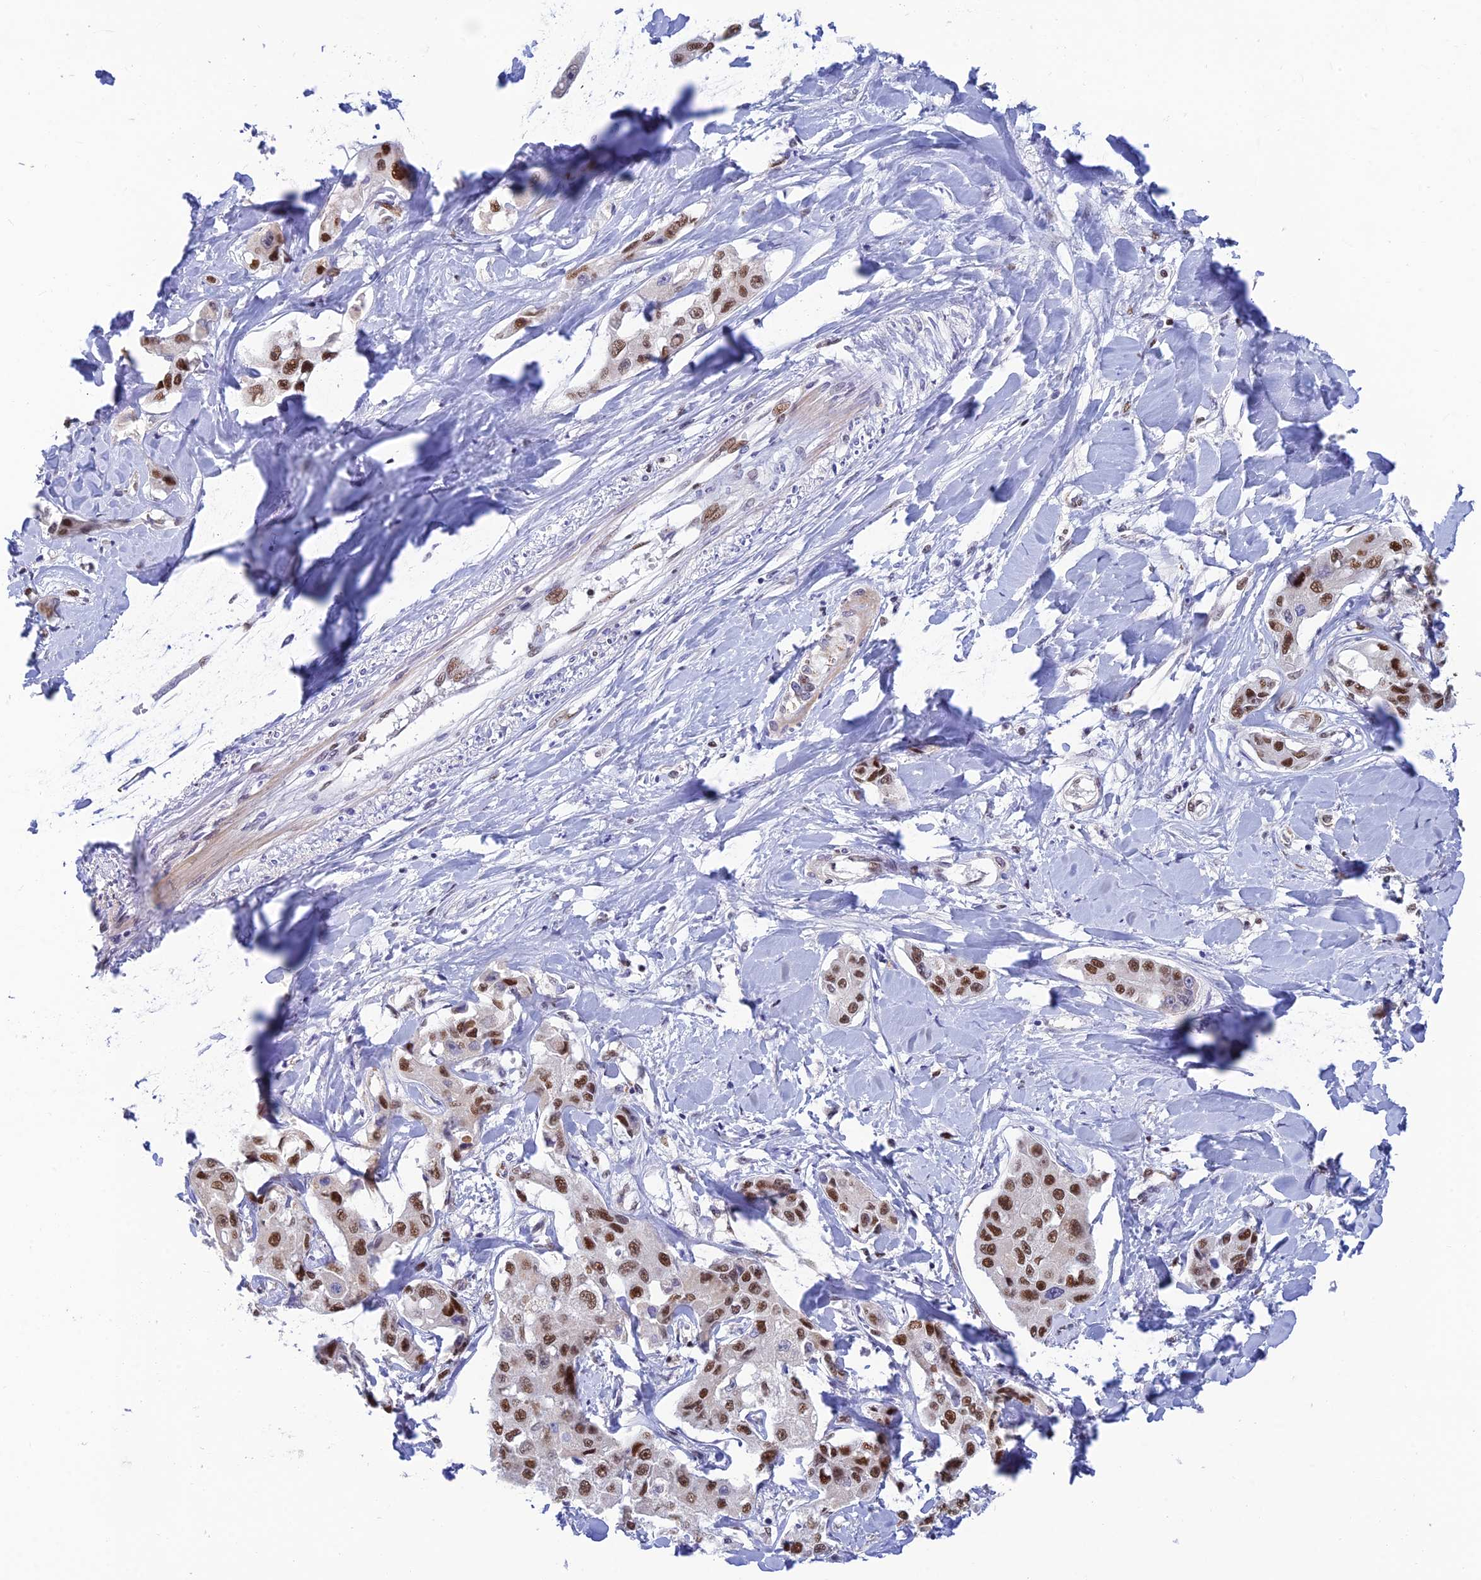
{"staining": {"intensity": "moderate", "quantity": ">75%", "location": "nuclear"}, "tissue": "liver cancer", "cell_type": "Tumor cells", "image_type": "cancer", "snomed": [{"axis": "morphology", "description": "Cholangiocarcinoma"}, {"axis": "topography", "description": "Liver"}], "caption": "Immunohistochemistry (IHC) of liver cancer reveals medium levels of moderate nuclear expression in about >75% of tumor cells.", "gene": "CLK4", "patient": {"sex": "male", "age": 59}}